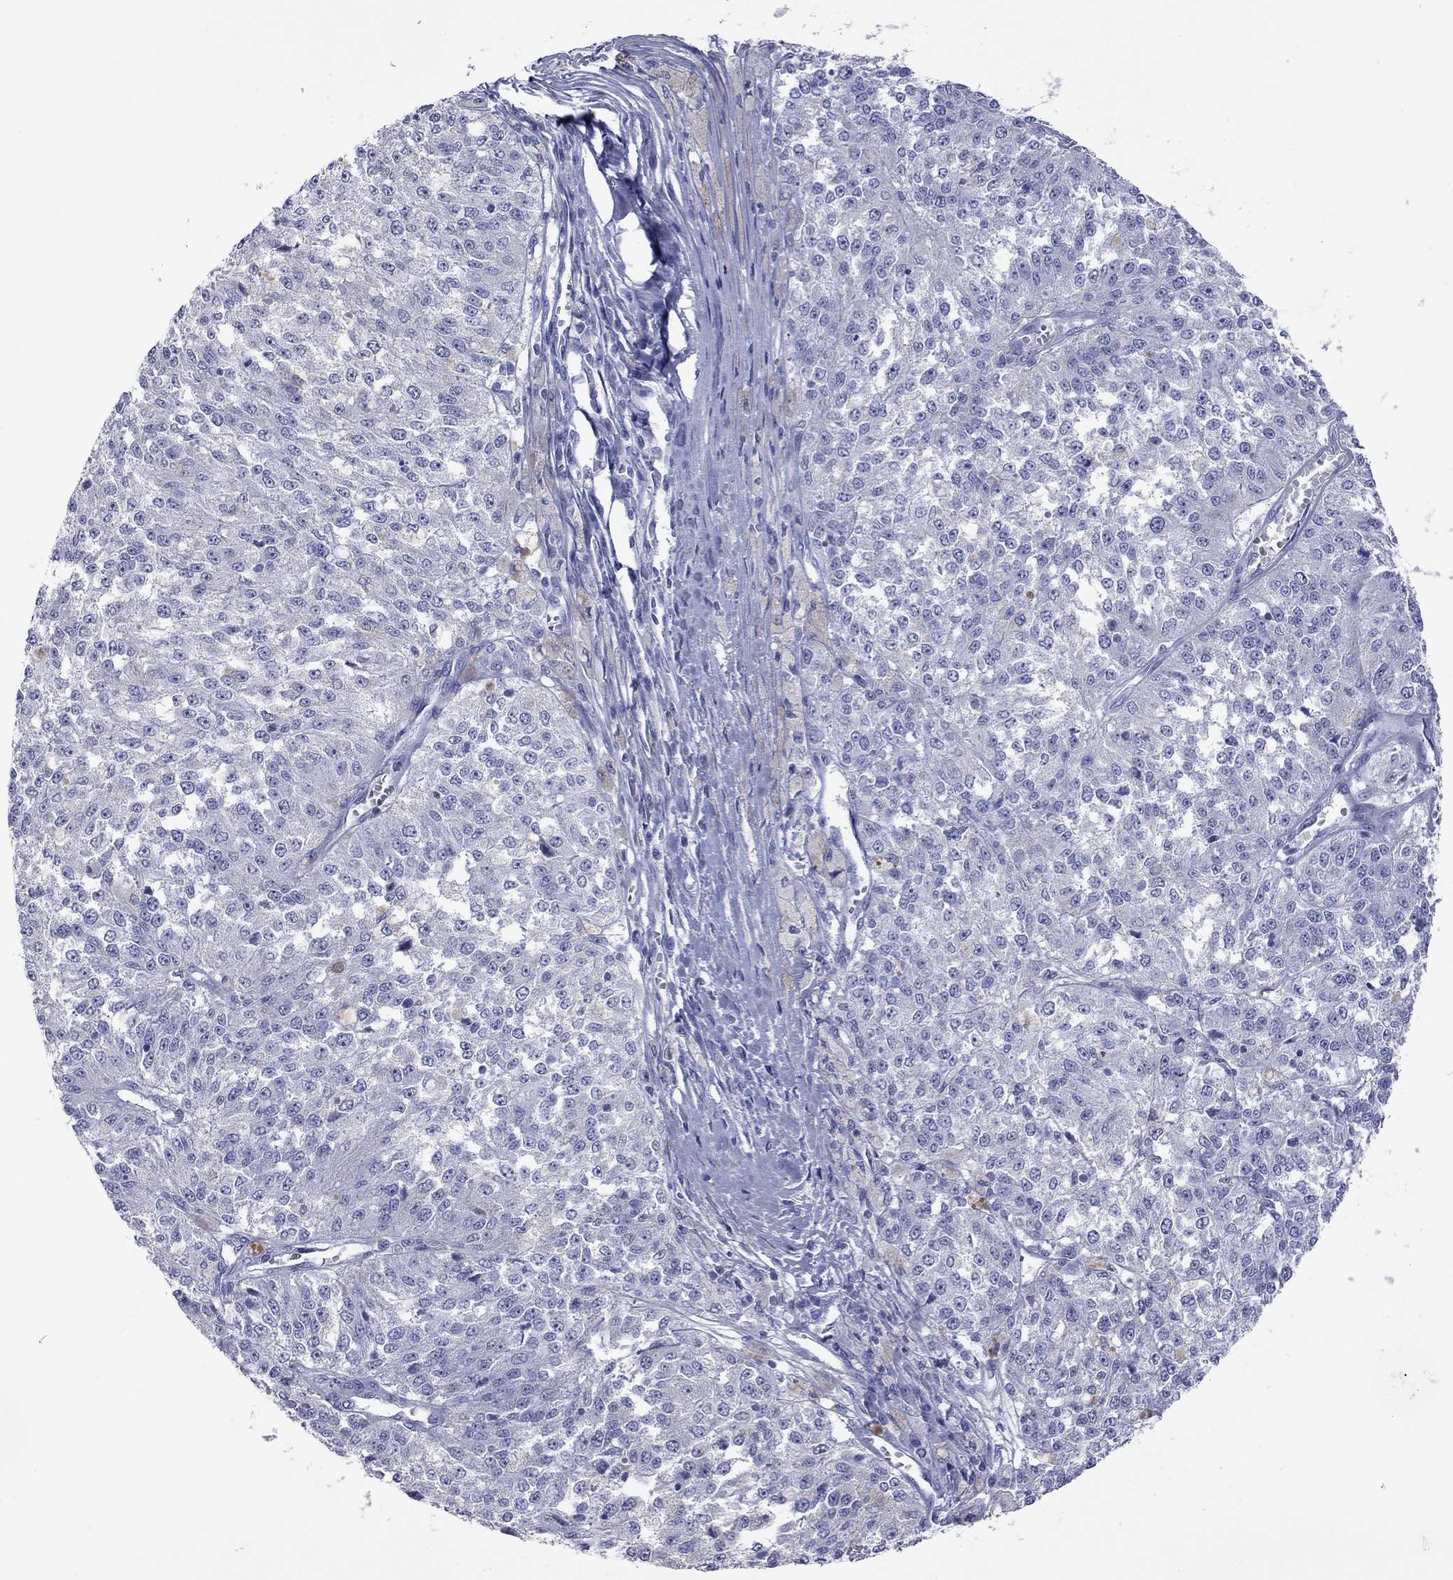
{"staining": {"intensity": "negative", "quantity": "none", "location": "none"}, "tissue": "melanoma", "cell_type": "Tumor cells", "image_type": "cancer", "snomed": [{"axis": "morphology", "description": "Malignant melanoma, Metastatic site"}, {"axis": "topography", "description": "Lymph node"}], "caption": "The micrograph displays no significant staining in tumor cells of melanoma. (Brightfield microscopy of DAB IHC at high magnification).", "gene": "VSIG10", "patient": {"sex": "female", "age": 64}}